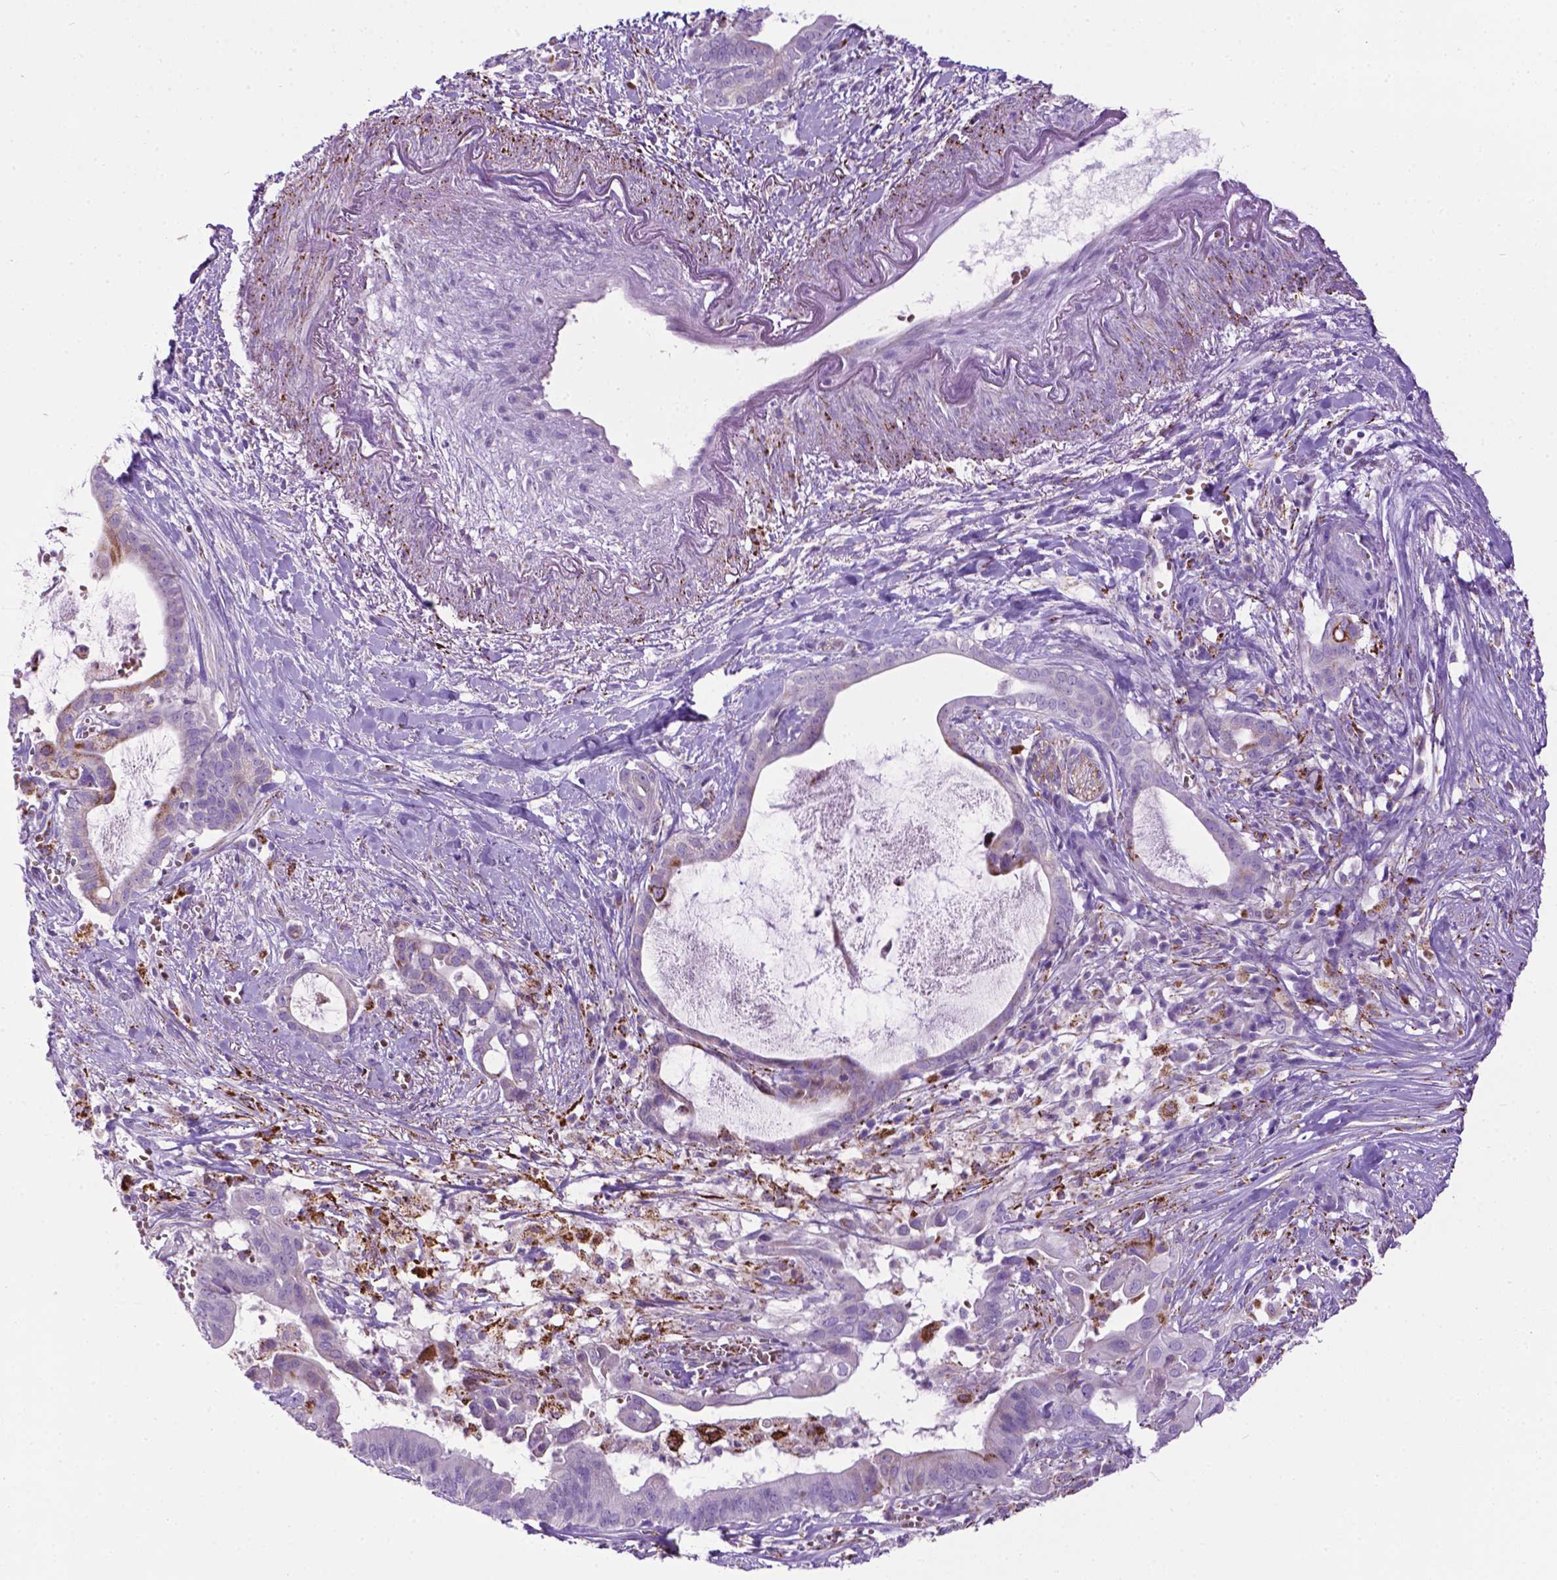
{"staining": {"intensity": "negative", "quantity": "none", "location": "none"}, "tissue": "pancreatic cancer", "cell_type": "Tumor cells", "image_type": "cancer", "snomed": [{"axis": "morphology", "description": "Adenocarcinoma, NOS"}, {"axis": "topography", "description": "Pancreas"}], "caption": "This histopathology image is of adenocarcinoma (pancreatic) stained with immunohistochemistry (IHC) to label a protein in brown with the nuclei are counter-stained blue. There is no expression in tumor cells.", "gene": "TMEM132E", "patient": {"sex": "male", "age": 61}}